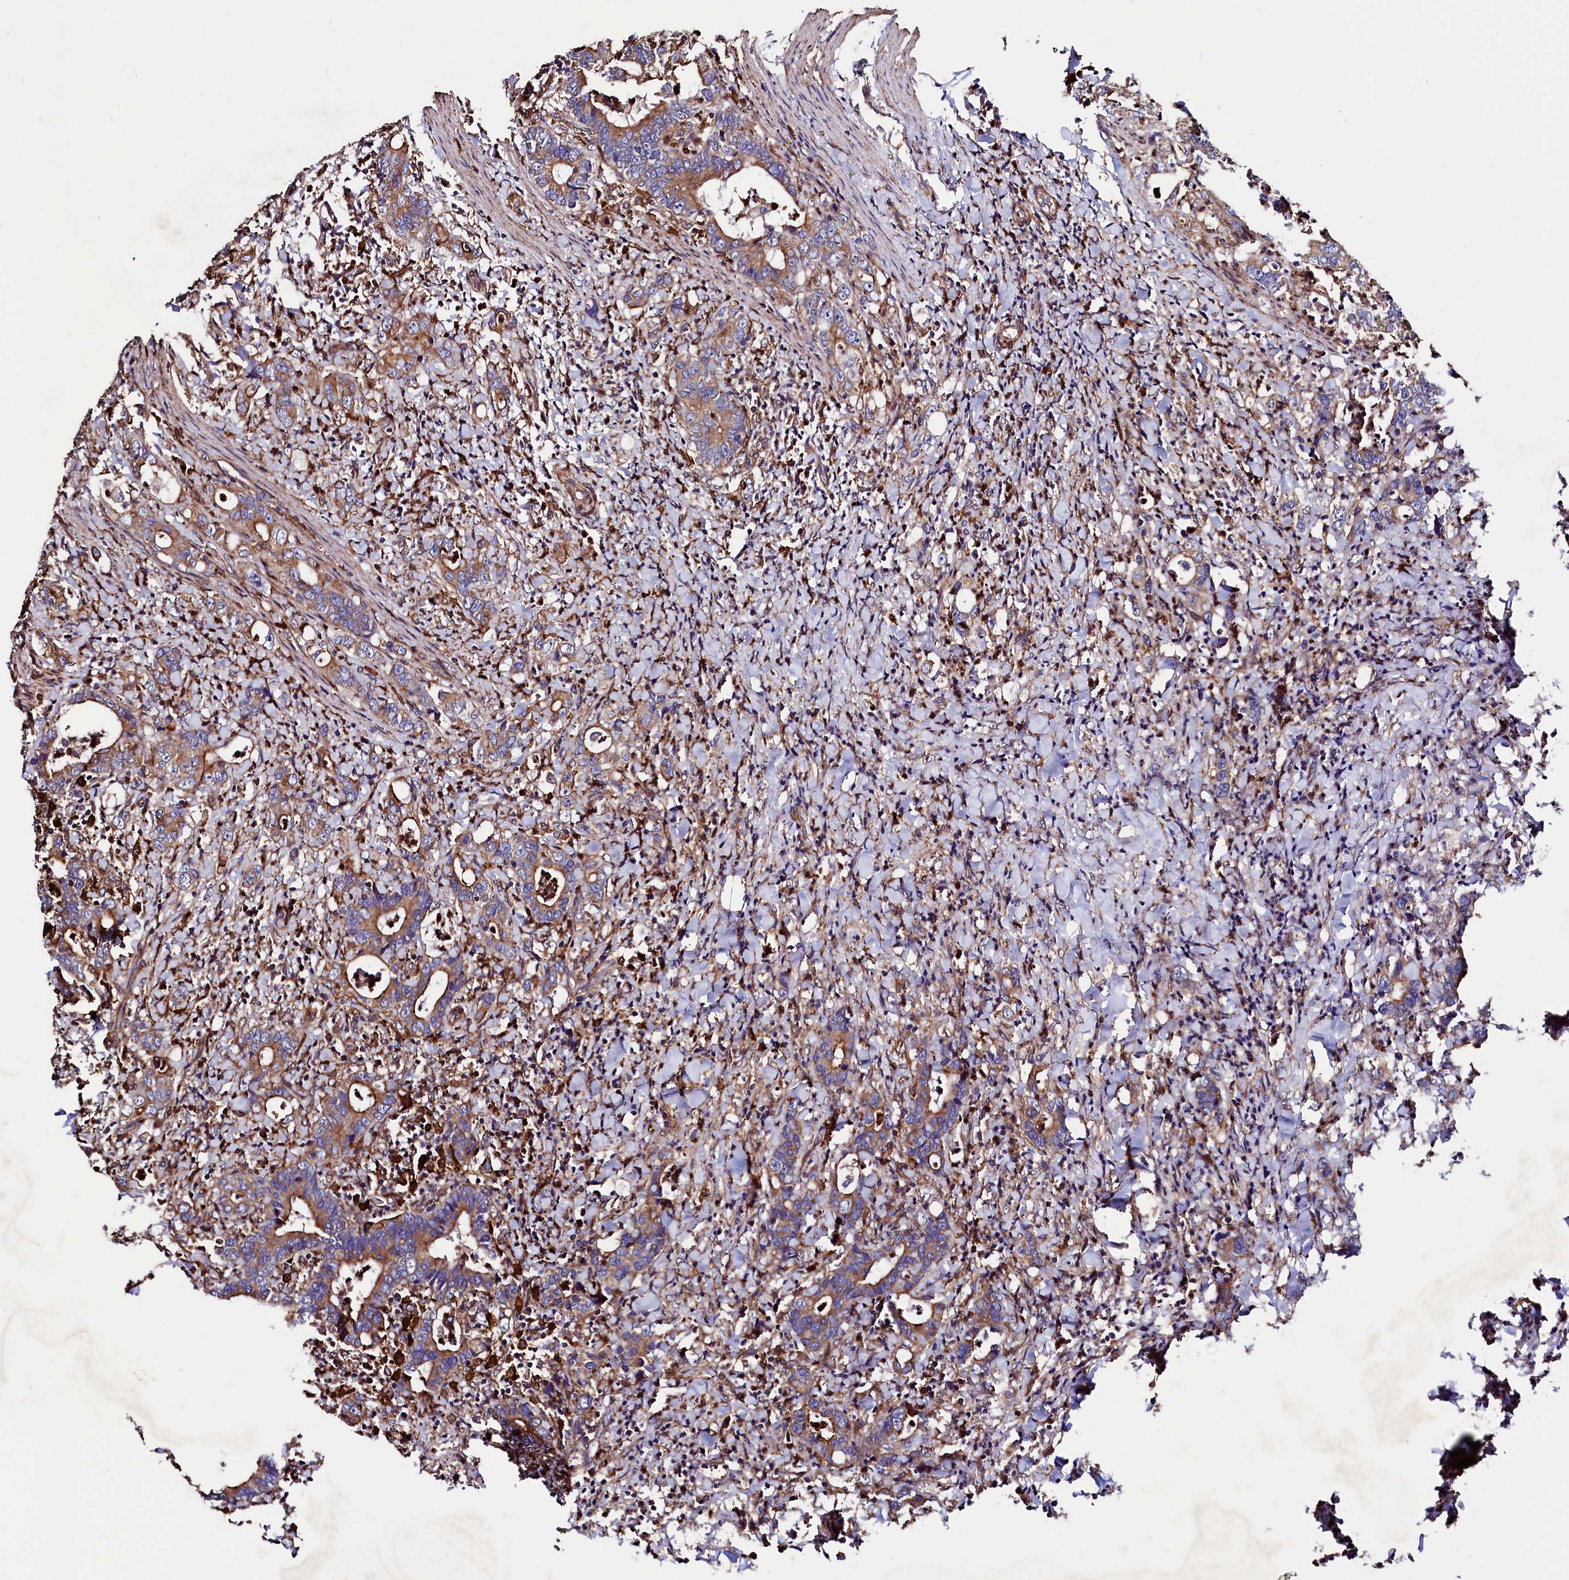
{"staining": {"intensity": "moderate", "quantity": ">75%", "location": "cytoplasmic/membranous"}, "tissue": "colorectal cancer", "cell_type": "Tumor cells", "image_type": "cancer", "snomed": [{"axis": "morphology", "description": "Adenocarcinoma, NOS"}, {"axis": "topography", "description": "Colon"}], "caption": "IHC (DAB (3,3'-diaminobenzidine)) staining of human colorectal adenocarcinoma demonstrates moderate cytoplasmic/membranous protein expression in approximately >75% of tumor cells.", "gene": "STAMBPL1", "patient": {"sex": "female", "age": 75}}